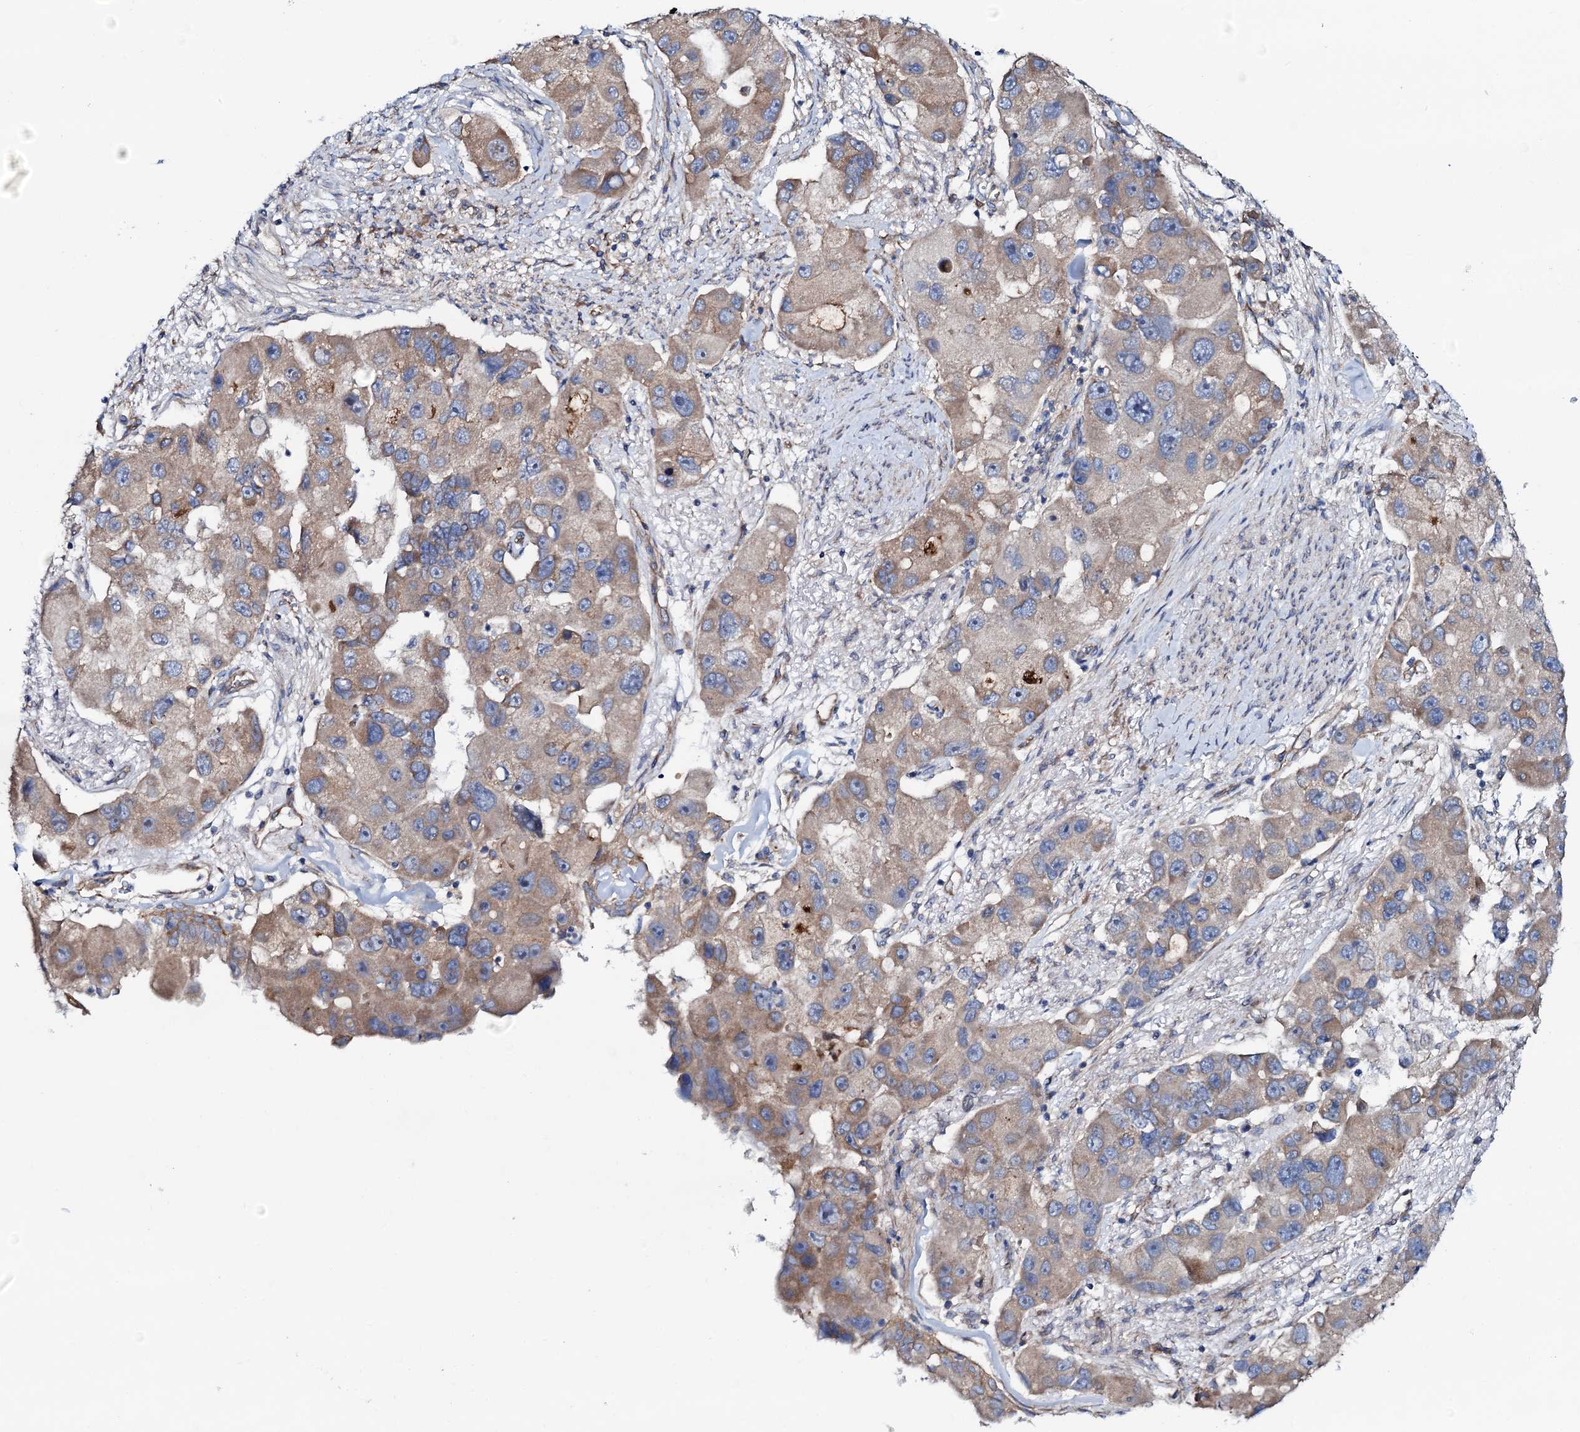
{"staining": {"intensity": "moderate", "quantity": ">75%", "location": "cytoplasmic/membranous"}, "tissue": "lung cancer", "cell_type": "Tumor cells", "image_type": "cancer", "snomed": [{"axis": "morphology", "description": "Adenocarcinoma, NOS"}, {"axis": "topography", "description": "Lung"}], "caption": "An image of lung cancer (adenocarcinoma) stained for a protein reveals moderate cytoplasmic/membranous brown staining in tumor cells. Nuclei are stained in blue.", "gene": "STARD13", "patient": {"sex": "female", "age": 54}}